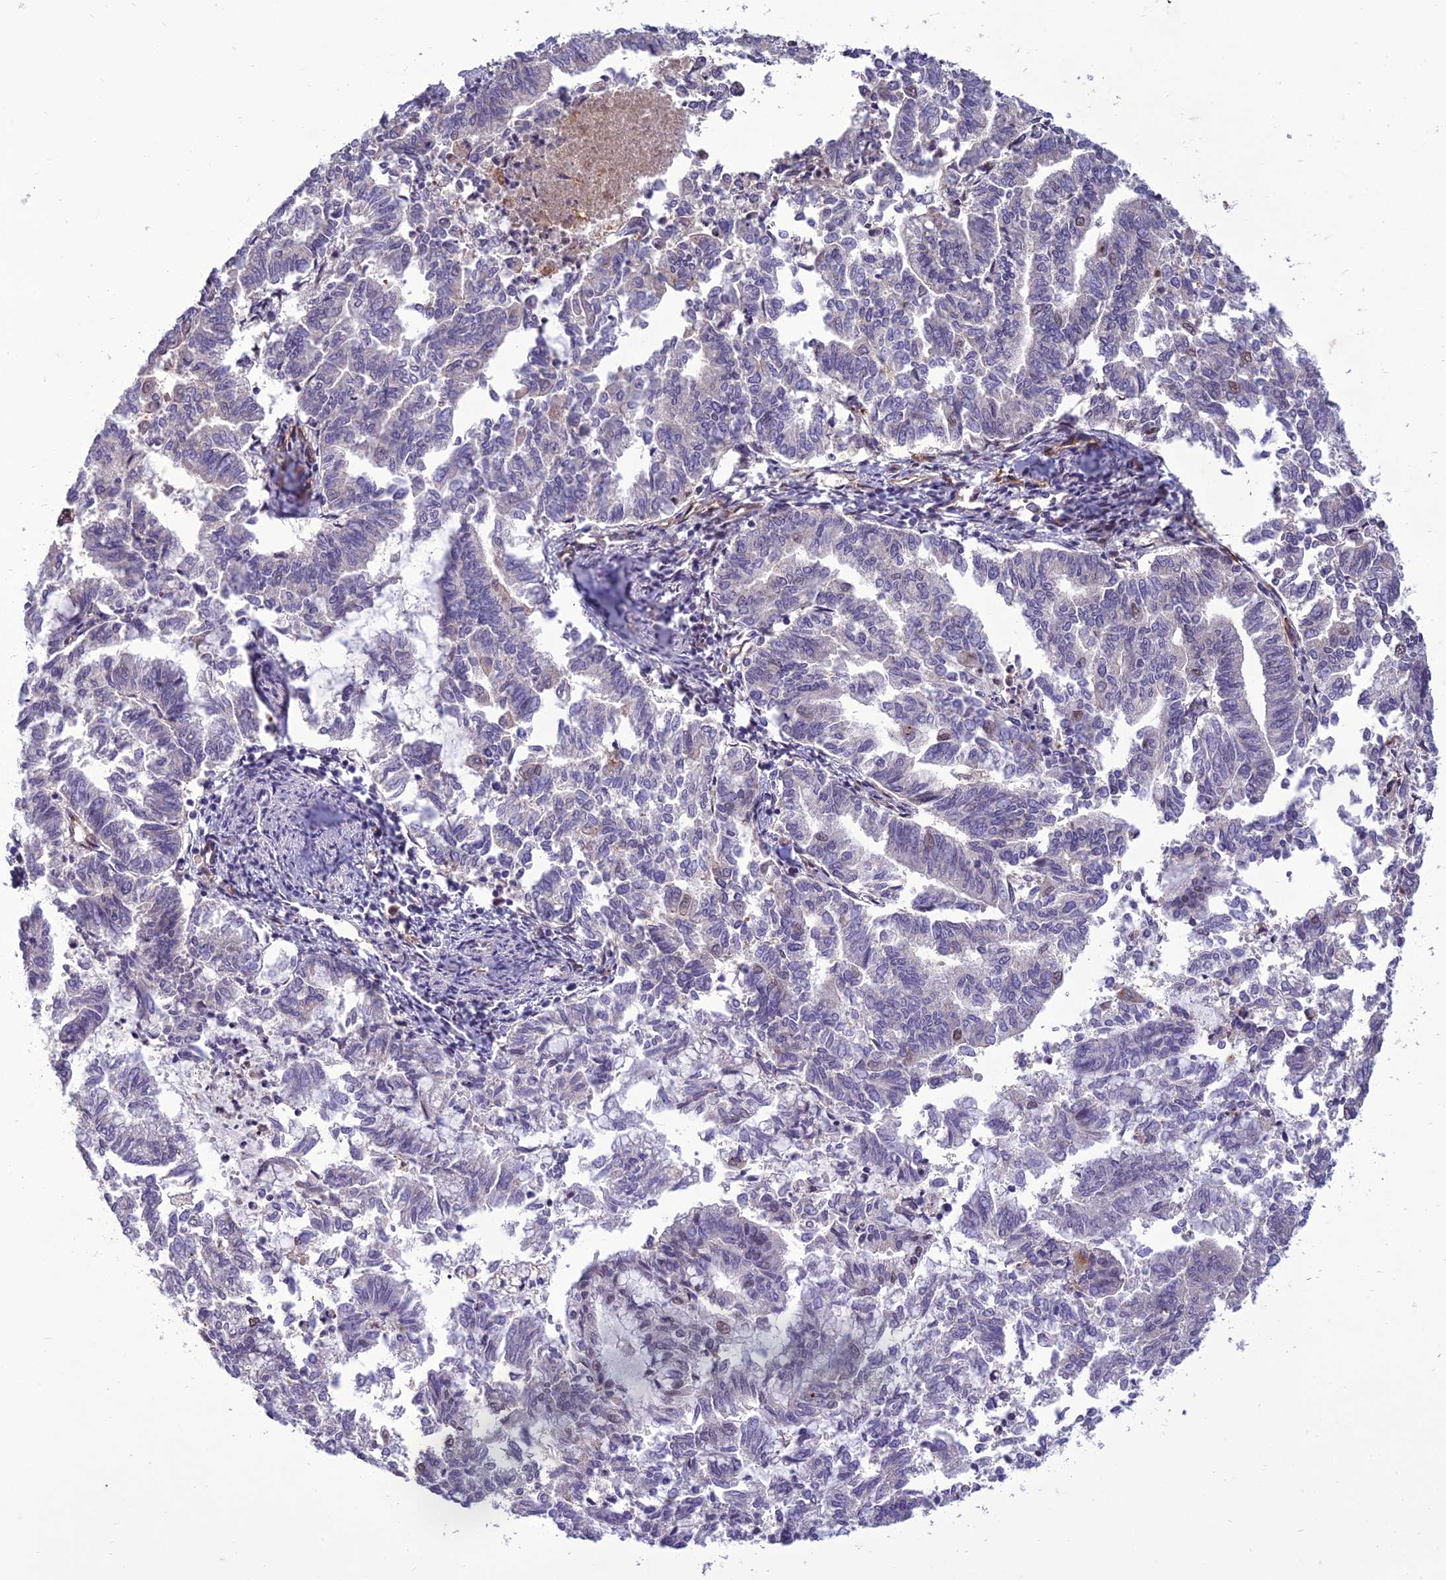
{"staining": {"intensity": "negative", "quantity": "none", "location": "none"}, "tissue": "endometrial cancer", "cell_type": "Tumor cells", "image_type": "cancer", "snomed": [{"axis": "morphology", "description": "Adenocarcinoma, NOS"}, {"axis": "topography", "description": "Endometrium"}], "caption": "Immunohistochemistry (IHC) image of neoplastic tissue: human endometrial cancer stained with DAB displays no significant protein expression in tumor cells.", "gene": "RANBP3", "patient": {"sex": "female", "age": 79}}